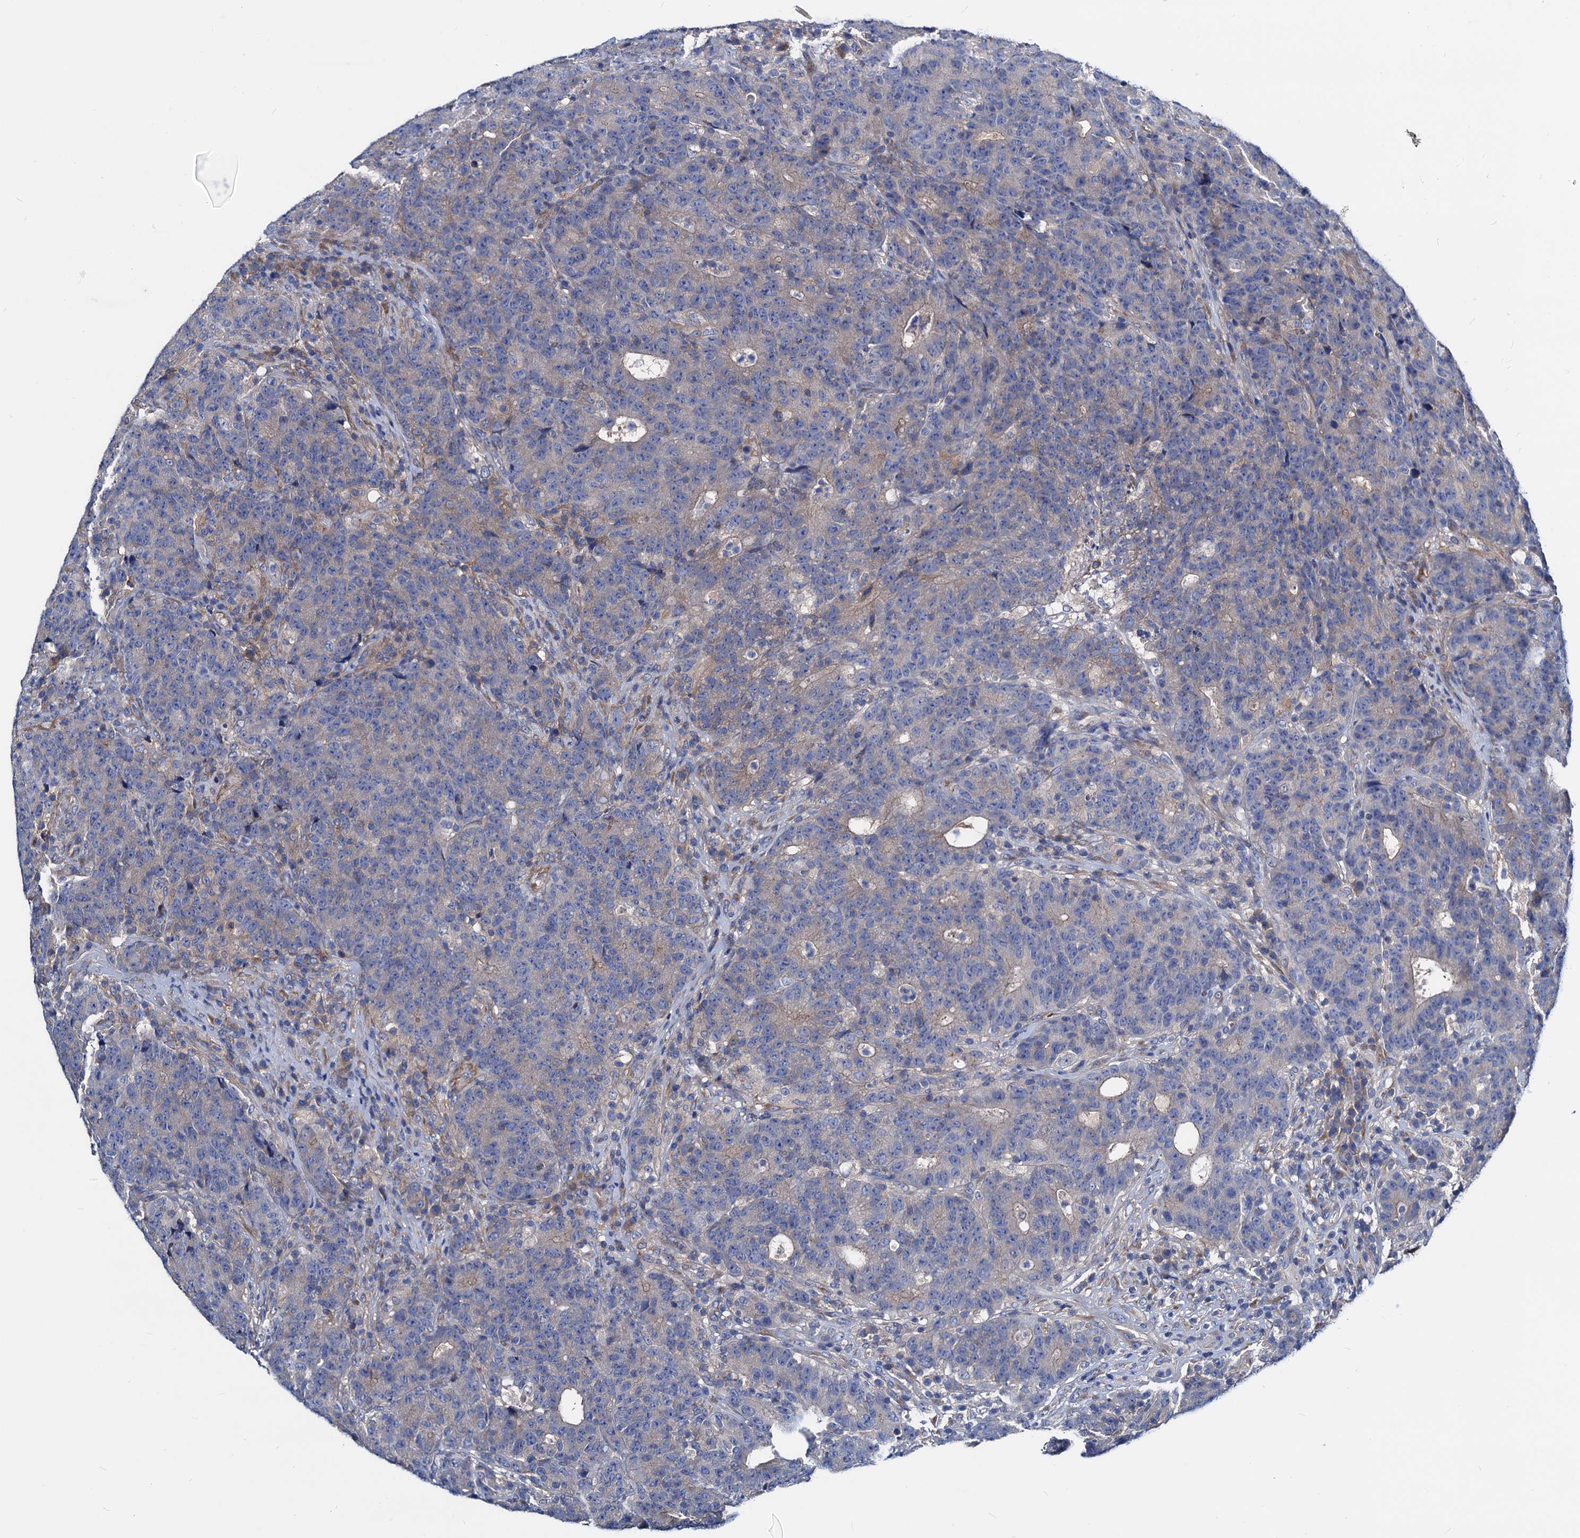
{"staining": {"intensity": "weak", "quantity": "<25%", "location": "cytoplasmic/membranous"}, "tissue": "colorectal cancer", "cell_type": "Tumor cells", "image_type": "cancer", "snomed": [{"axis": "morphology", "description": "Adenocarcinoma, NOS"}, {"axis": "topography", "description": "Colon"}], "caption": "The IHC histopathology image has no significant positivity in tumor cells of colorectal cancer (adenocarcinoma) tissue.", "gene": "GCOM1", "patient": {"sex": "female", "age": 75}}